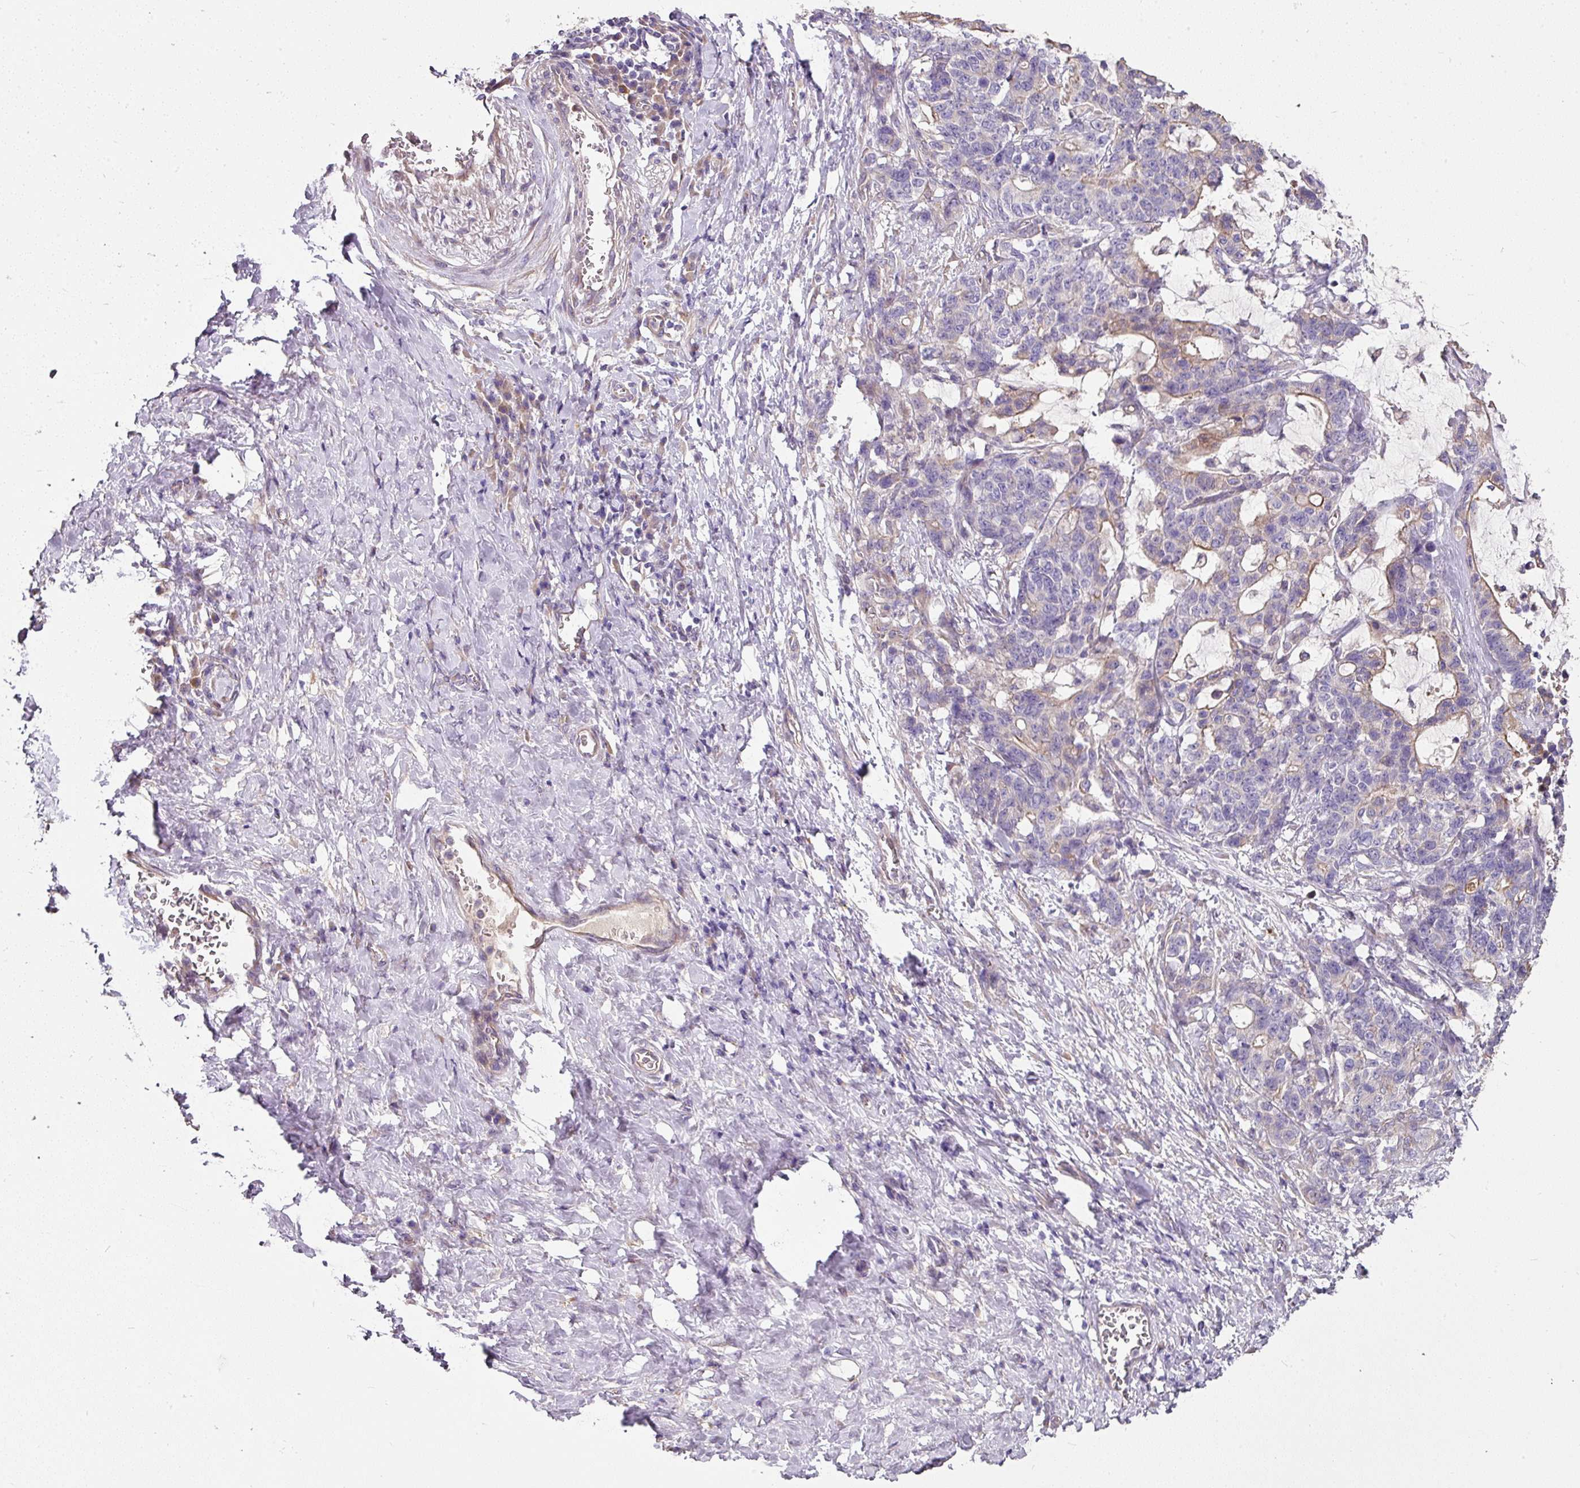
{"staining": {"intensity": "weak", "quantity": "<25%", "location": "cytoplasmic/membranous"}, "tissue": "stomach cancer", "cell_type": "Tumor cells", "image_type": "cancer", "snomed": [{"axis": "morphology", "description": "Normal tissue, NOS"}, {"axis": "morphology", "description": "Adenocarcinoma, NOS"}, {"axis": "topography", "description": "Stomach"}], "caption": "This is an immunohistochemistry (IHC) micrograph of adenocarcinoma (stomach). There is no staining in tumor cells.", "gene": "C4orf48", "patient": {"sex": "female", "age": 64}}